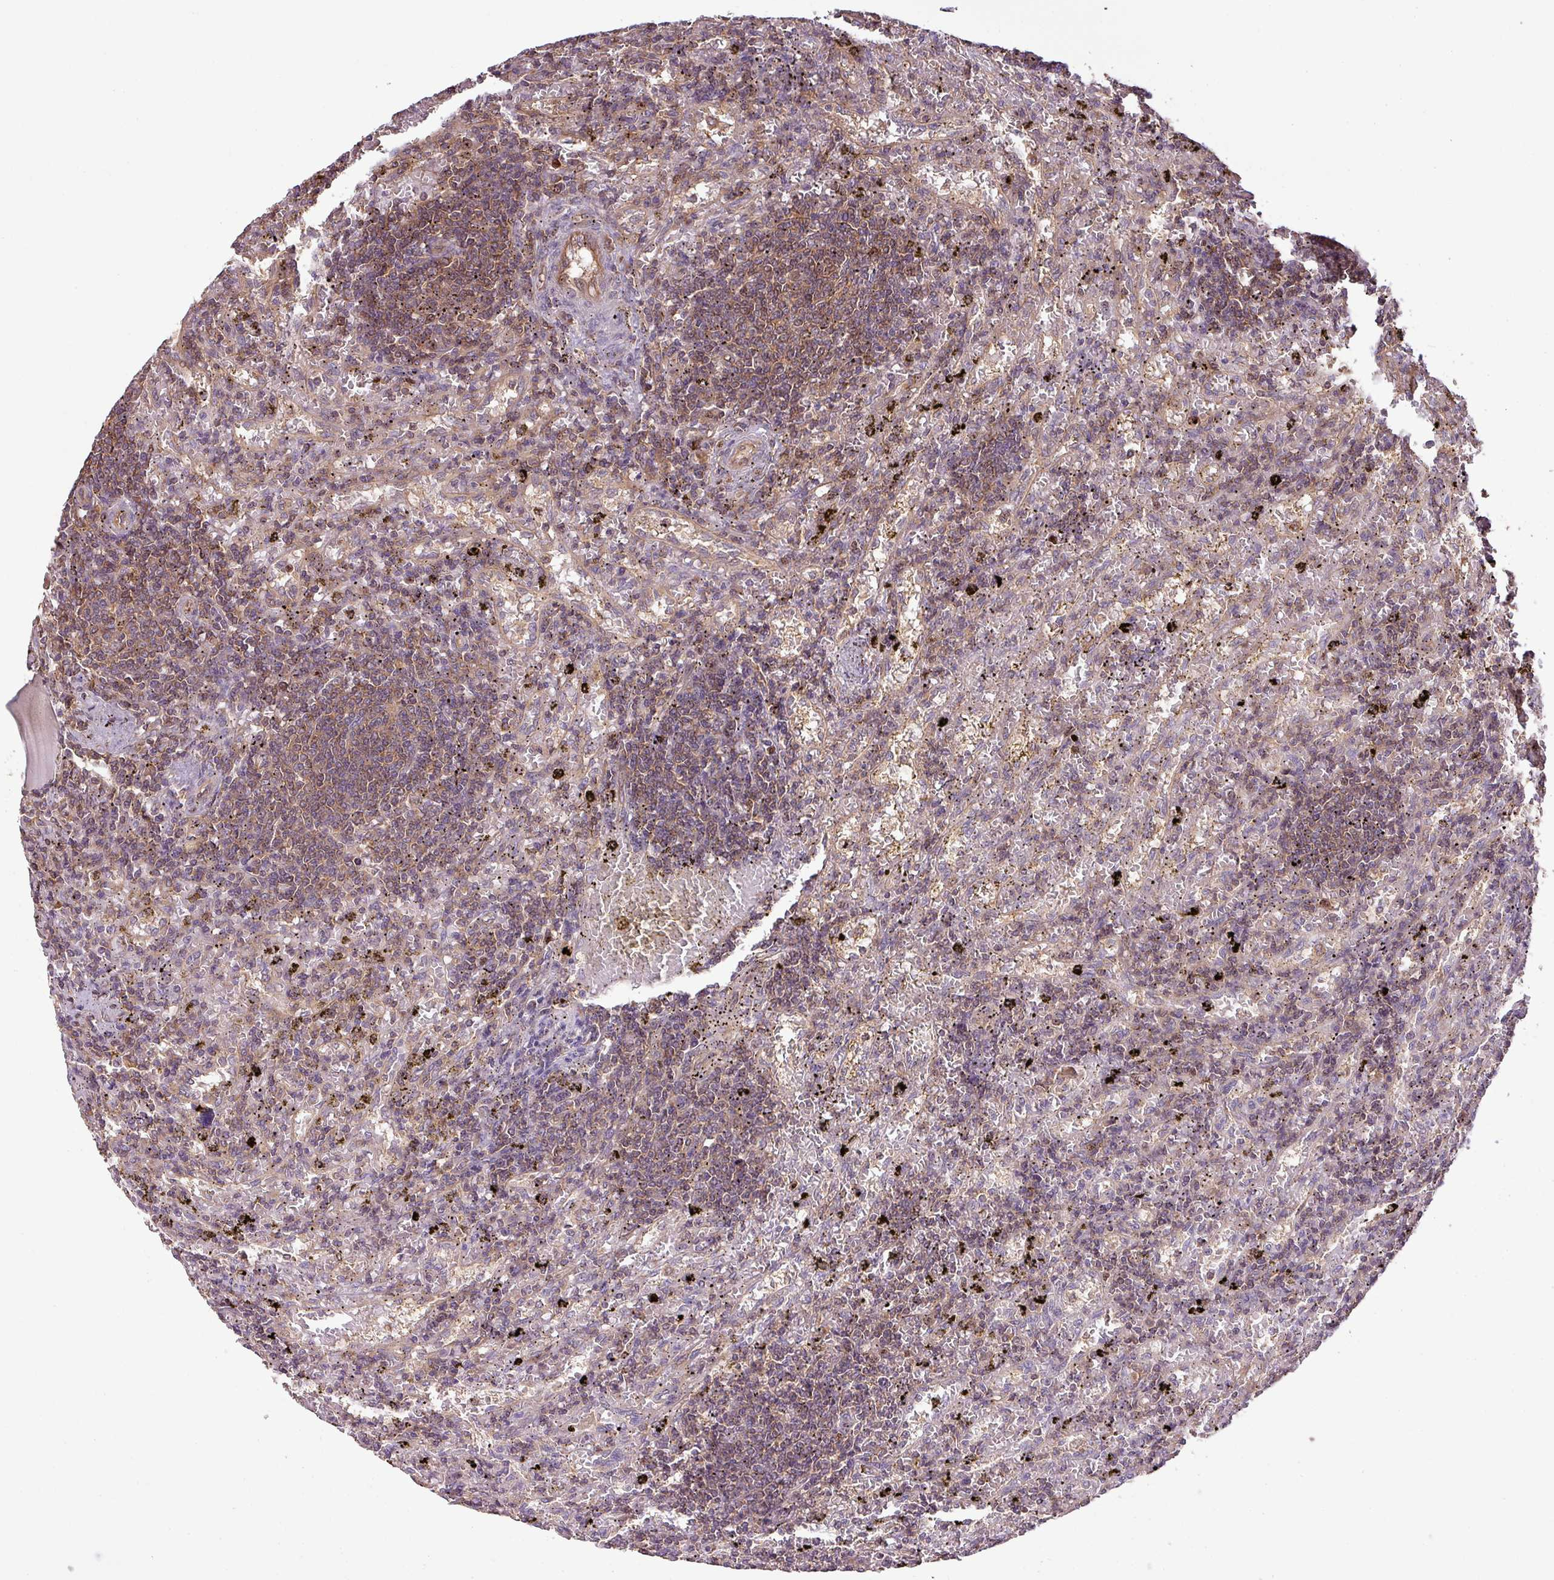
{"staining": {"intensity": "weak", "quantity": "25%-75%", "location": "cytoplasmic/membranous"}, "tissue": "lymphoma", "cell_type": "Tumor cells", "image_type": "cancer", "snomed": [{"axis": "morphology", "description": "Malignant lymphoma, non-Hodgkin's type, Low grade"}, {"axis": "topography", "description": "Spleen"}], "caption": "Human low-grade malignant lymphoma, non-Hodgkin's type stained with a protein marker displays weak staining in tumor cells.", "gene": "VENTX", "patient": {"sex": "male", "age": 76}}